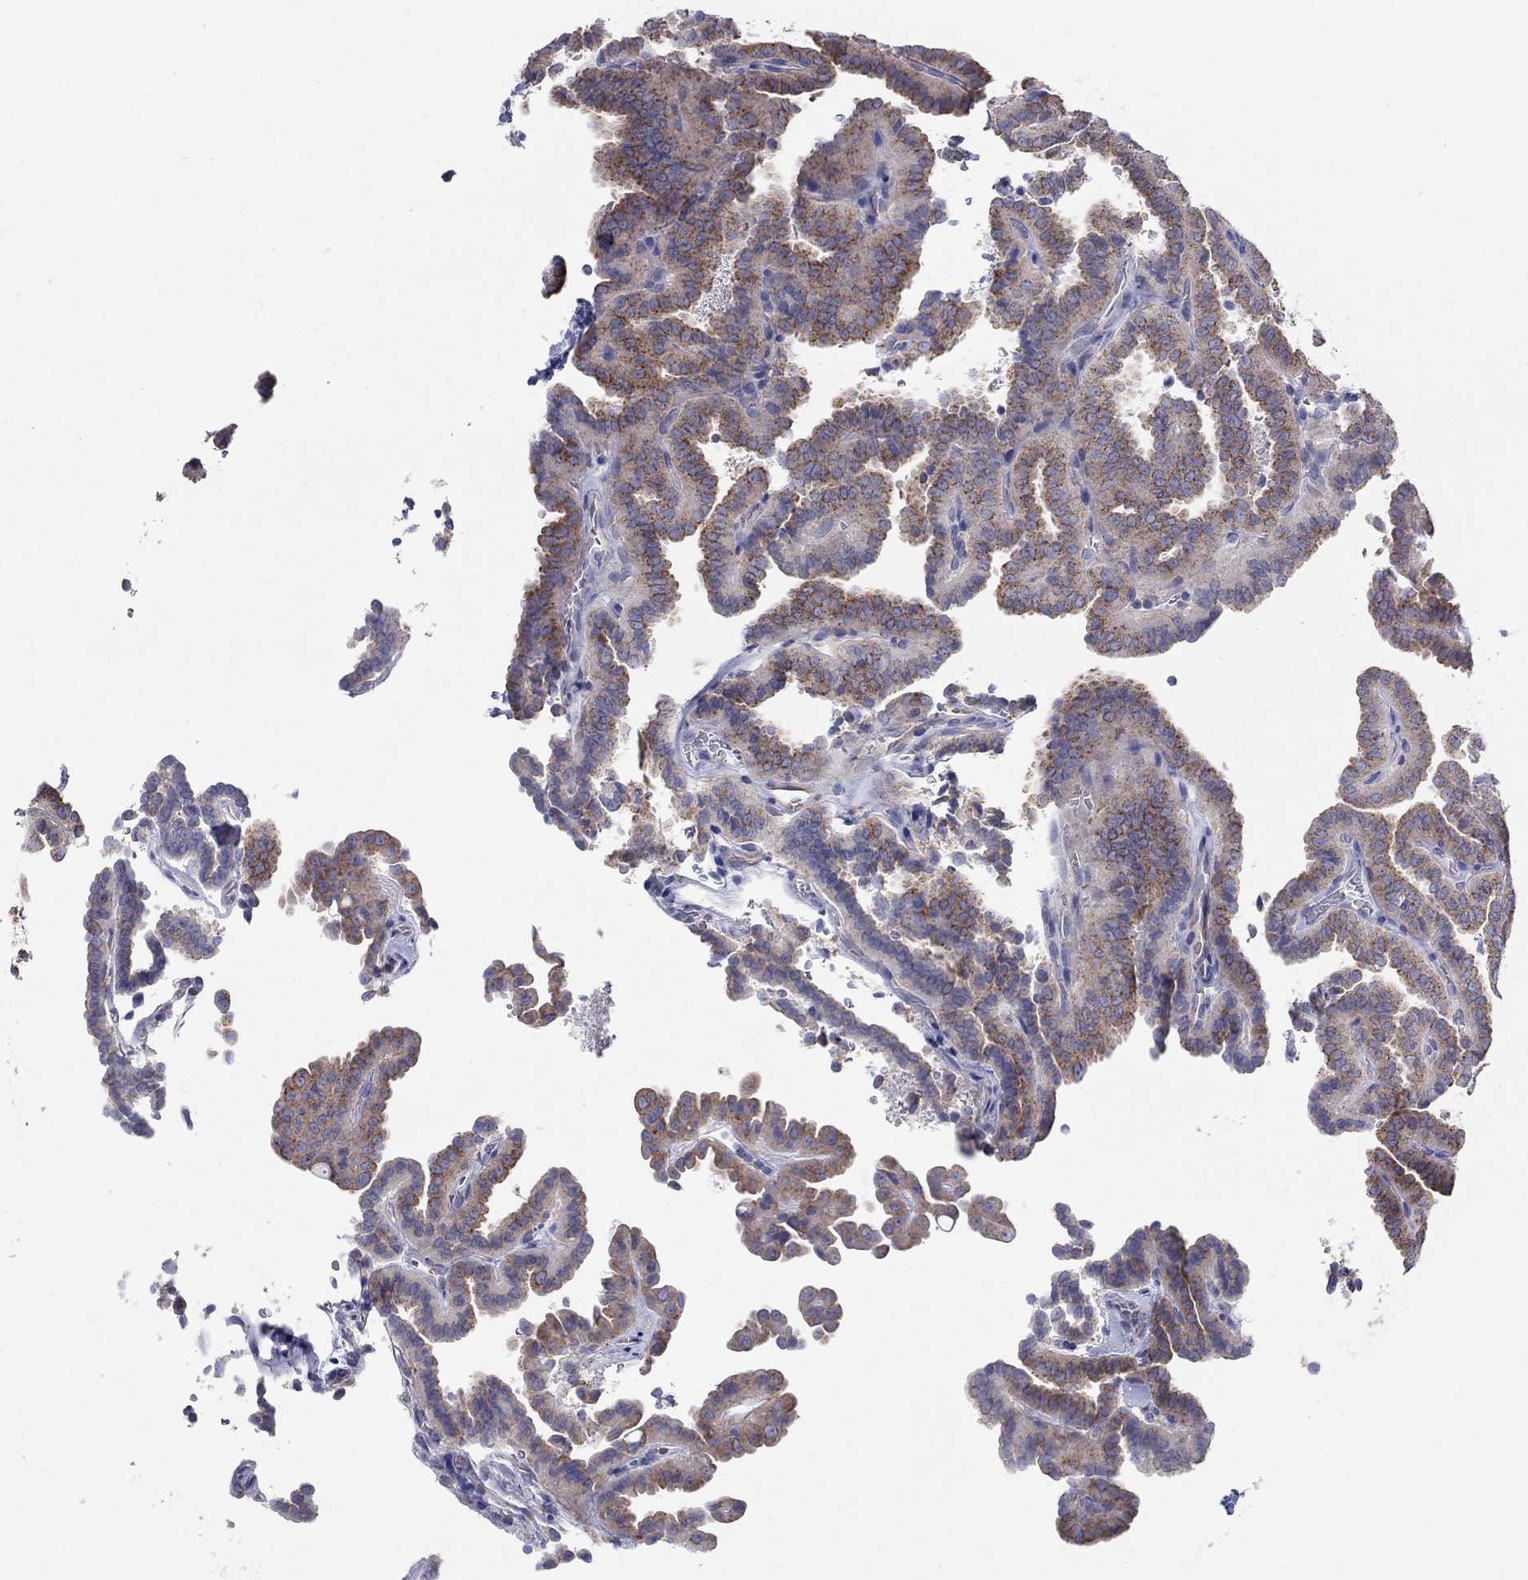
{"staining": {"intensity": "moderate", "quantity": ">75%", "location": "cytoplasmic/membranous"}, "tissue": "thyroid cancer", "cell_type": "Tumor cells", "image_type": "cancer", "snomed": [{"axis": "morphology", "description": "Papillary adenocarcinoma, NOS"}, {"axis": "topography", "description": "Thyroid gland"}], "caption": "Immunohistochemistry (IHC) (DAB) staining of thyroid cancer demonstrates moderate cytoplasmic/membranous protein staining in approximately >75% of tumor cells.", "gene": "BCO2", "patient": {"sex": "female", "age": 39}}